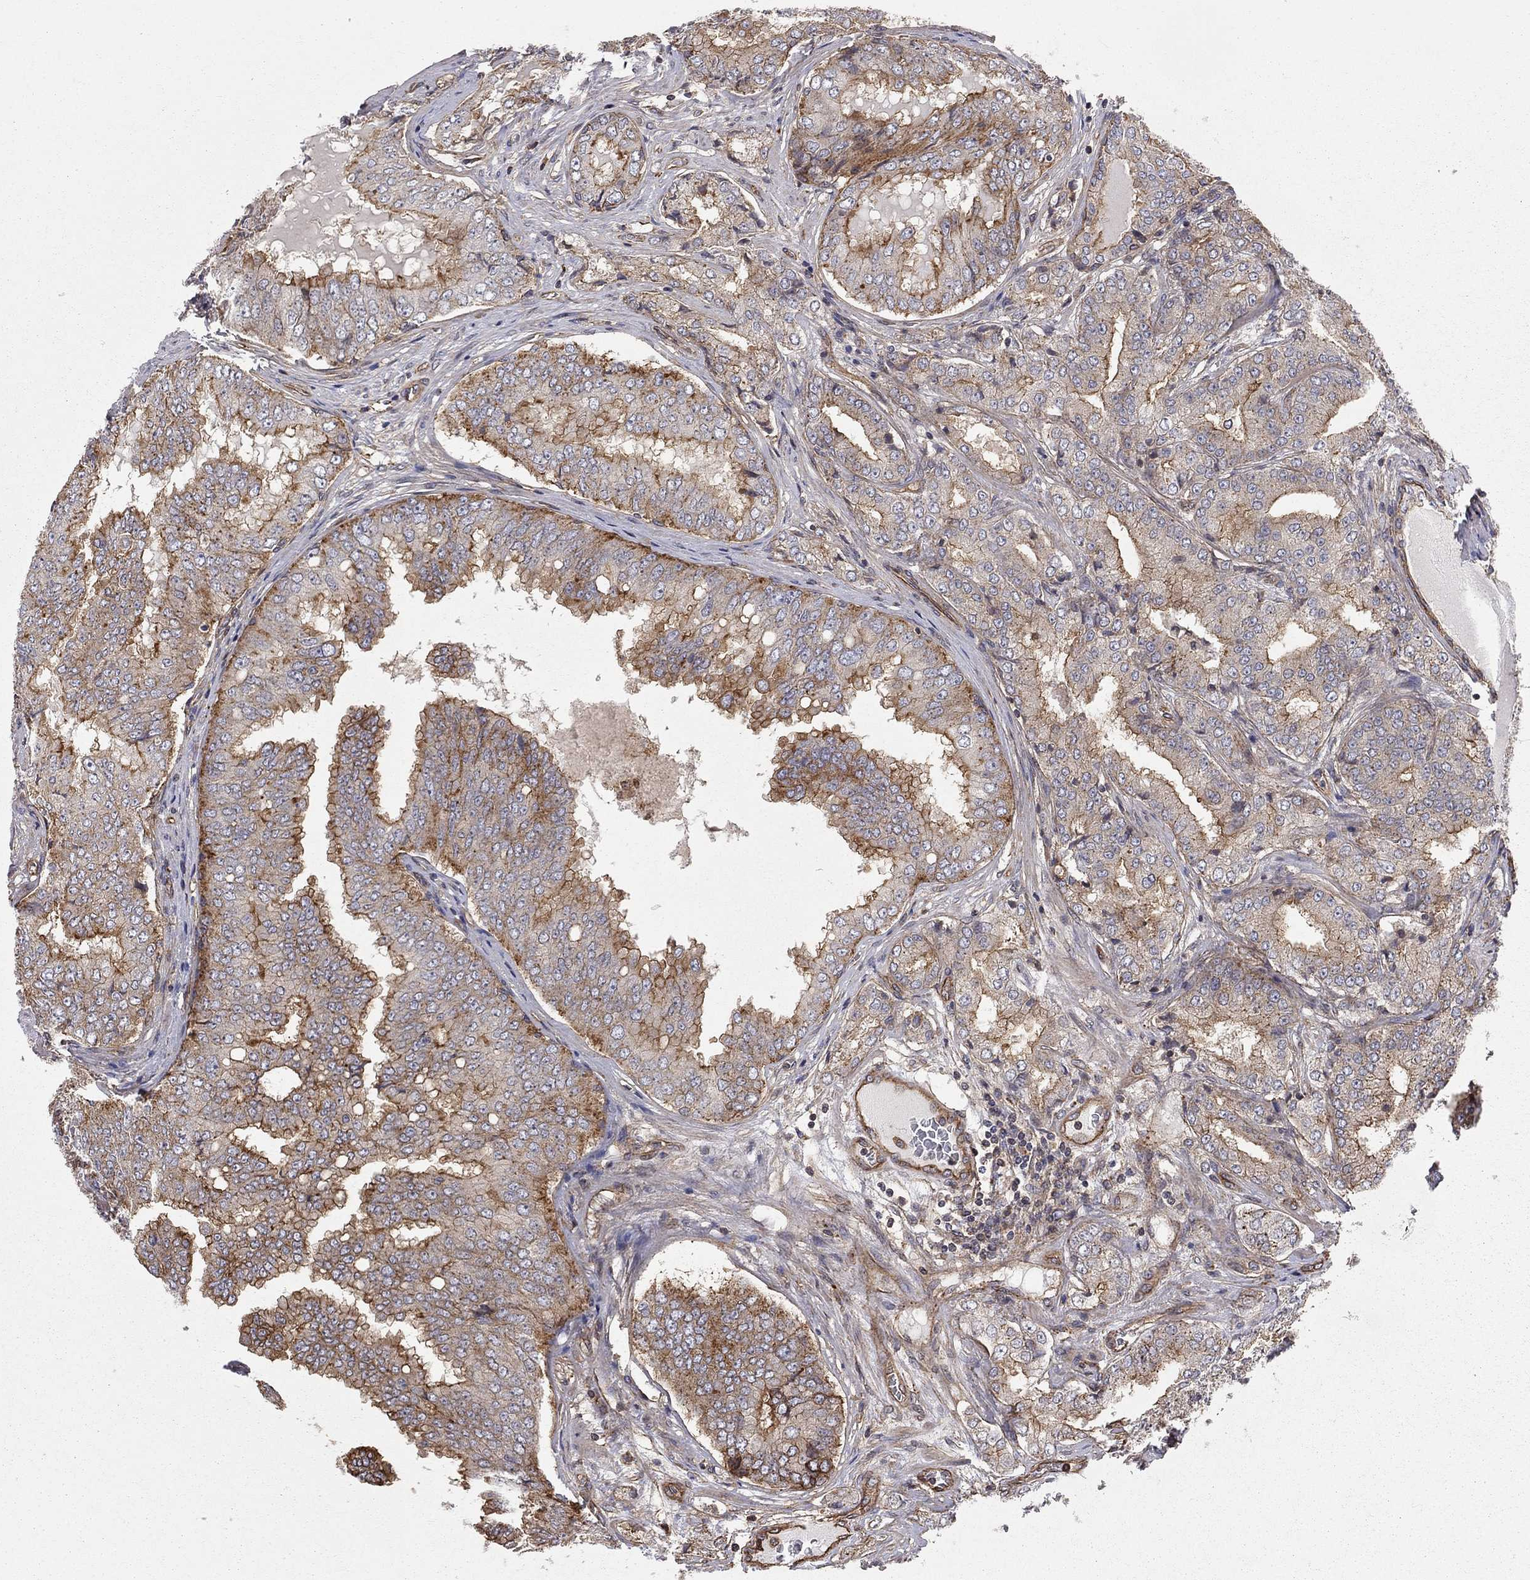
{"staining": {"intensity": "strong", "quantity": "25%-75%", "location": "cytoplasmic/membranous"}, "tissue": "prostate cancer", "cell_type": "Tumor cells", "image_type": "cancer", "snomed": [{"axis": "morphology", "description": "Adenocarcinoma, NOS"}, {"axis": "topography", "description": "Prostate"}], "caption": "Prostate adenocarcinoma tissue displays strong cytoplasmic/membranous expression in about 25%-75% of tumor cells, visualized by immunohistochemistry. (DAB (3,3'-diaminobenzidine) IHC, brown staining for protein, blue staining for nuclei).", "gene": "RASEF", "patient": {"sex": "male", "age": 65}}